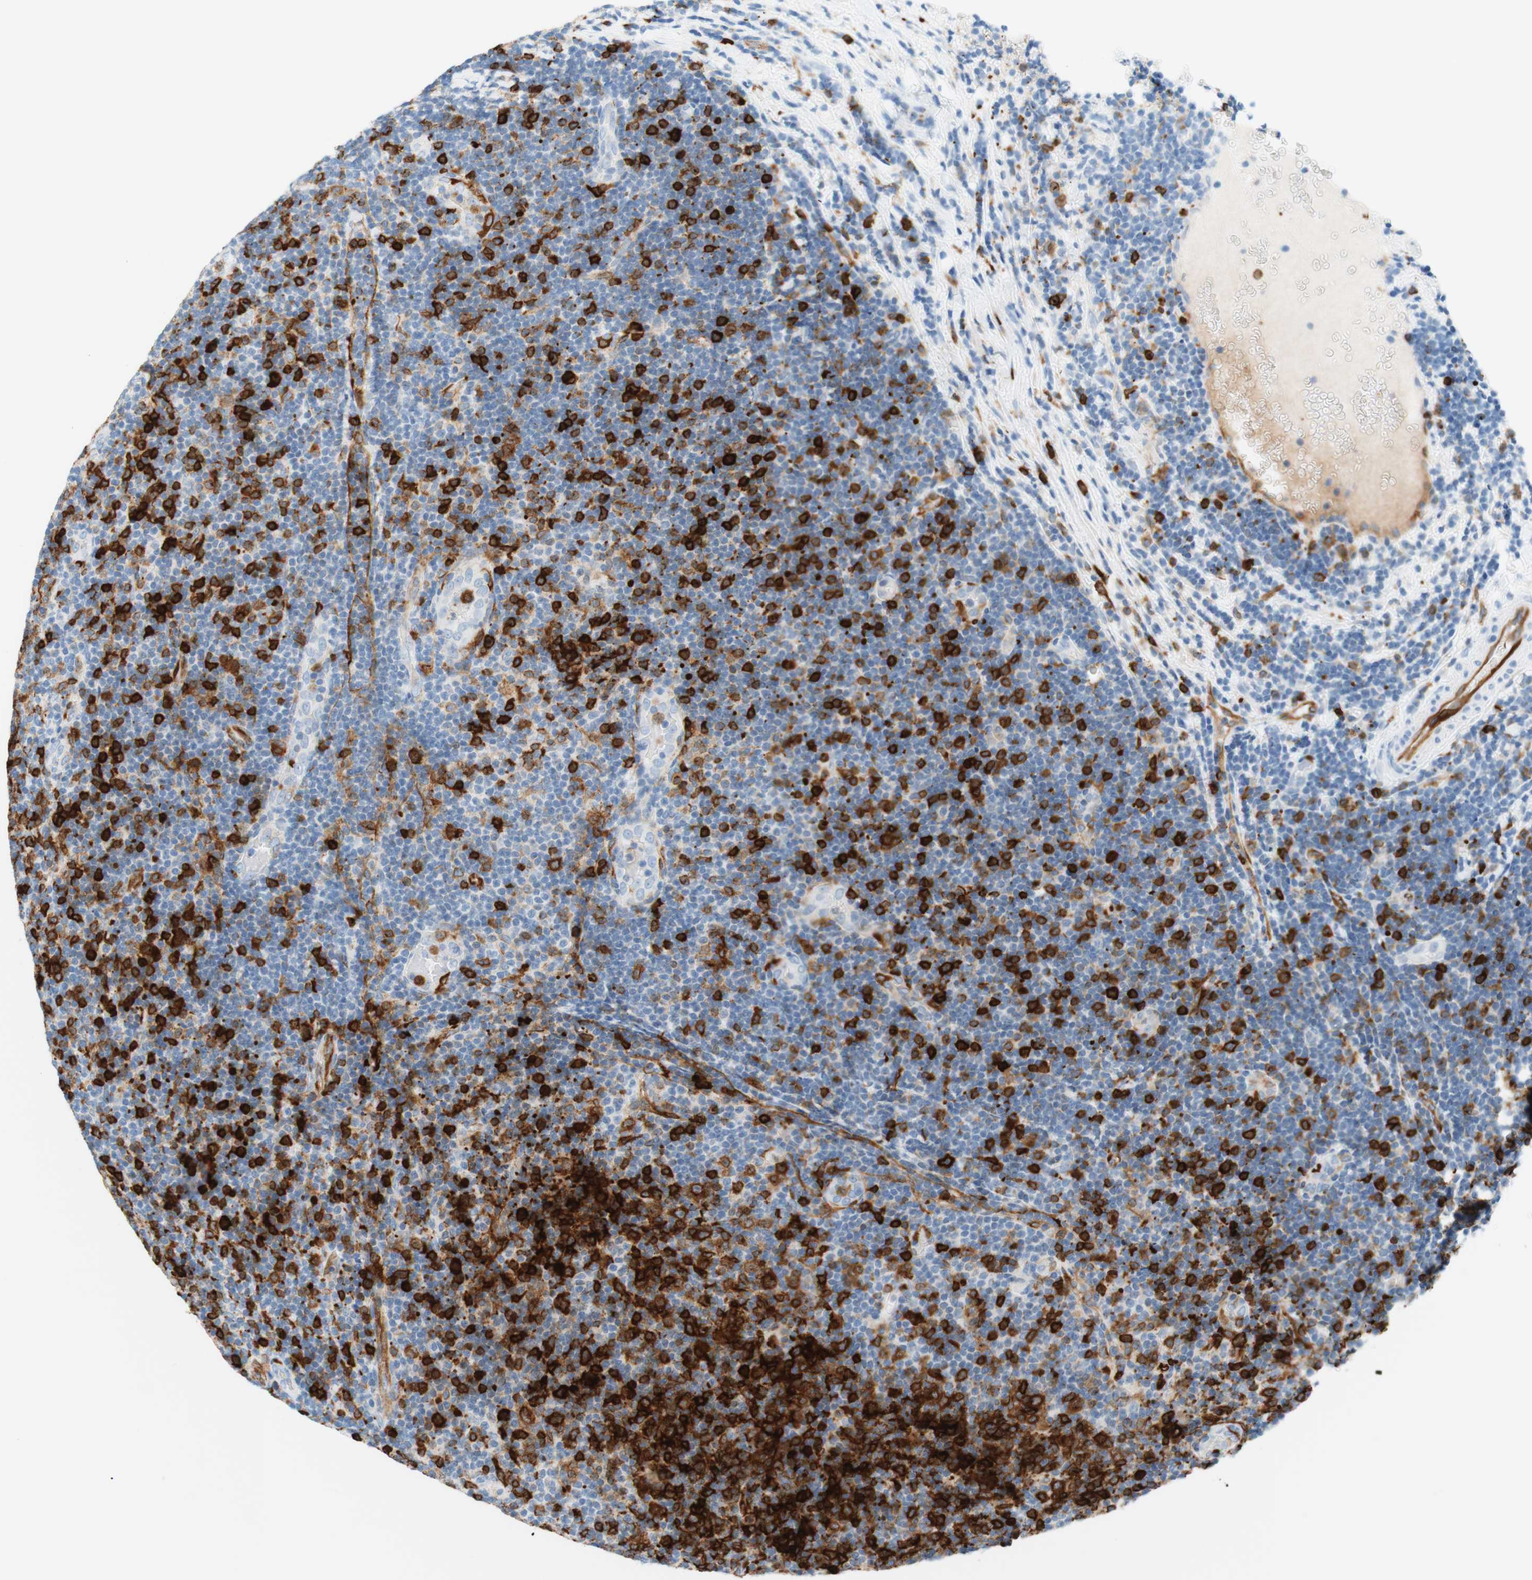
{"staining": {"intensity": "strong", "quantity": "25%-75%", "location": "cytoplasmic/membranous,nuclear"}, "tissue": "lymphoma", "cell_type": "Tumor cells", "image_type": "cancer", "snomed": [{"axis": "morphology", "description": "Malignant lymphoma, non-Hodgkin's type, Low grade"}, {"axis": "topography", "description": "Lymph node"}], "caption": "Lymphoma tissue shows strong cytoplasmic/membranous and nuclear staining in about 25%-75% of tumor cells (Brightfield microscopy of DAB IHC at high magnification).", "gene": "STMN1", "patient": {"sex": "male", "age": 83}}